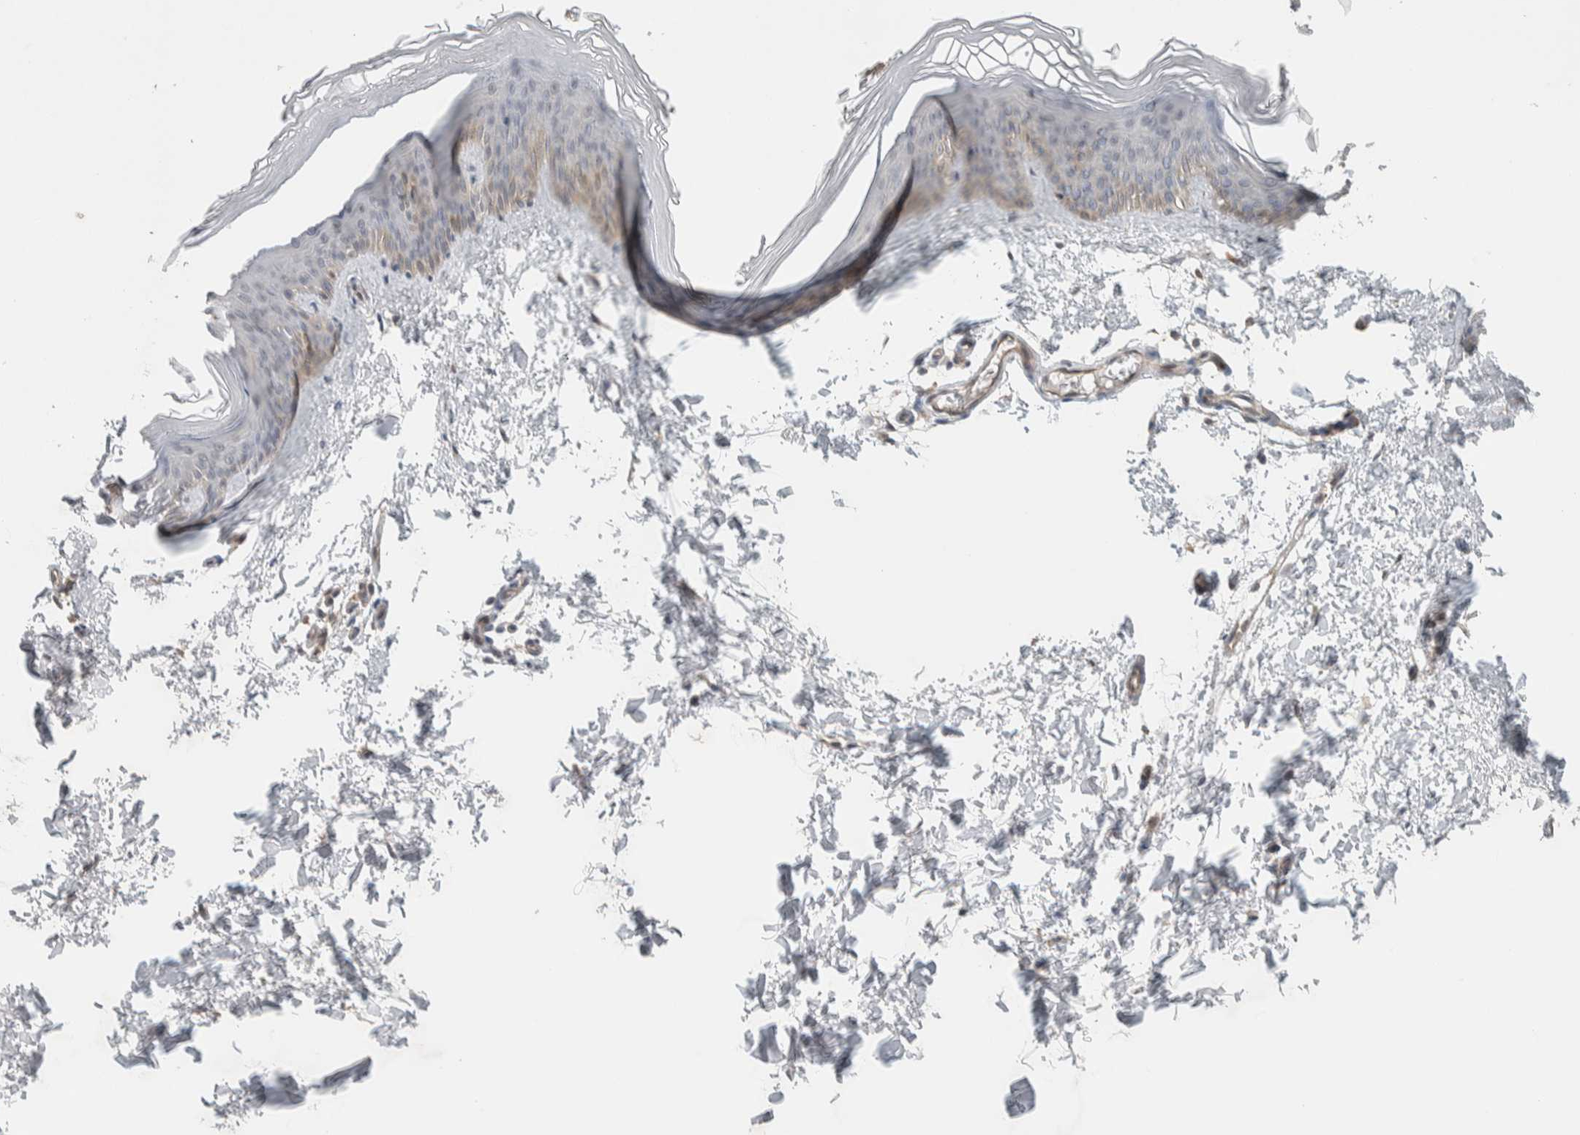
{"staining": {"intensity": "weak", "quantity": "25%-75%", "location": "cytoplasmic/membranous"}, "tissue": "skin", "cell_type": "Fibroblasts", "image_type": "normal", "snomed": [{"axis": "morphology", "description": "Normal tissue, NOS"}, {"axis": "topography", "description": "Skin"}], "caption": "DAB (3,3'-diaminobenzidine) immunohistochemical staining of normal skin reveals weak cytoplasmic/membranous protein expression in approximately 25%-75% of fibroblasts.", "gene": "DEPTOR", "patient": {"sex": "female", "age": 27}}